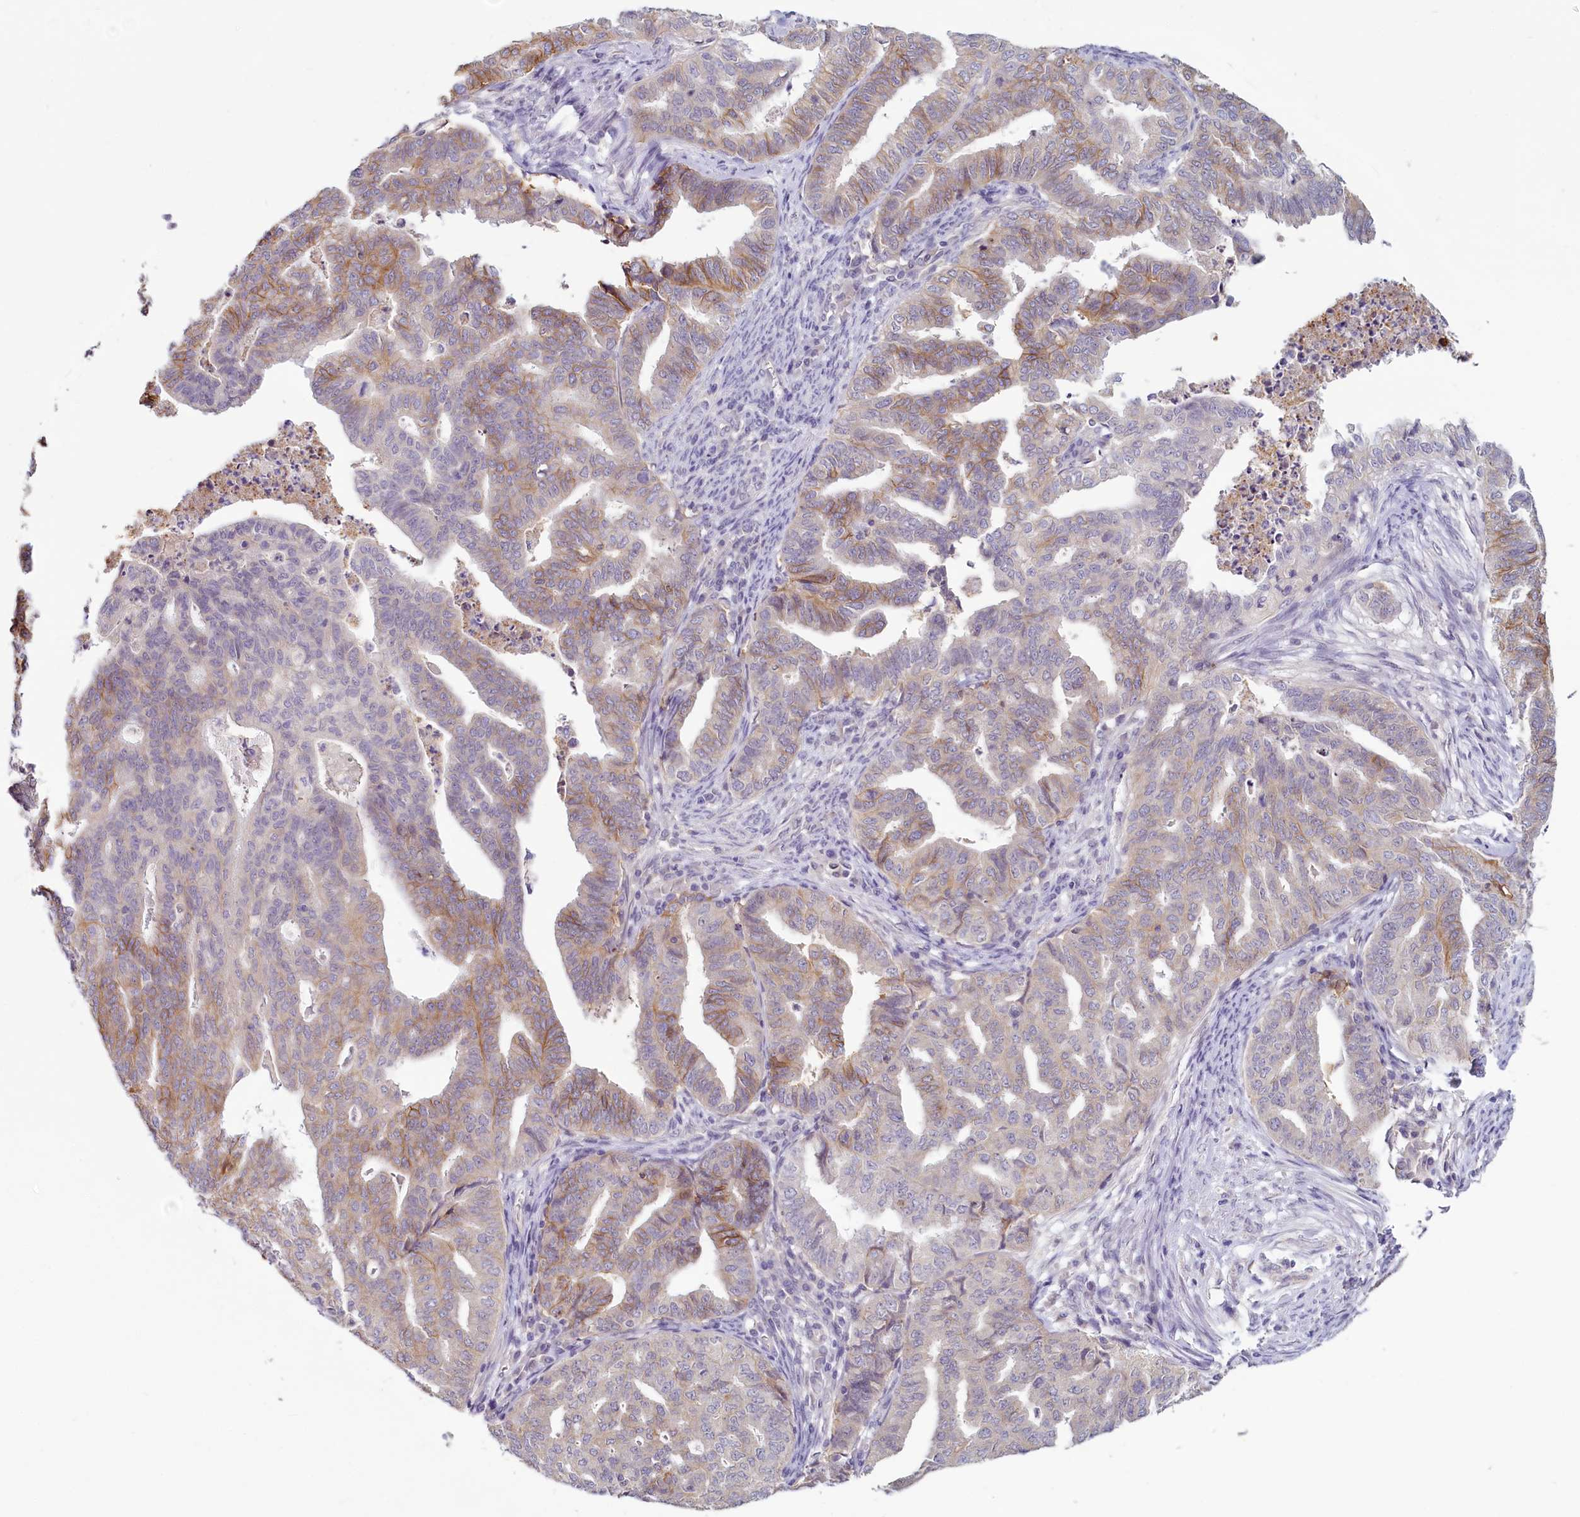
{"staining": {"intensity": "strong", "quantity": "<25%", "location": "cytoplasmic/membranous"}, "tissue": "endometrial cancer", "cell_type": "Tumor cells", "image_type": "cancer", "snomed": [{"axis": "morphology", "description": "Adenocarcinoma, NOS"}, {"axis": "topography", "description": "Endometrium"}], "caption": "There is medium levels of strong cytoplasmic/membranous expression in tumor cells of endometrial adenocarcinoma, as demonstrated by immunohistochemical staining (brown color).", "gene": "PDE6D", "patient": {"sex": "female", "age": 79}}